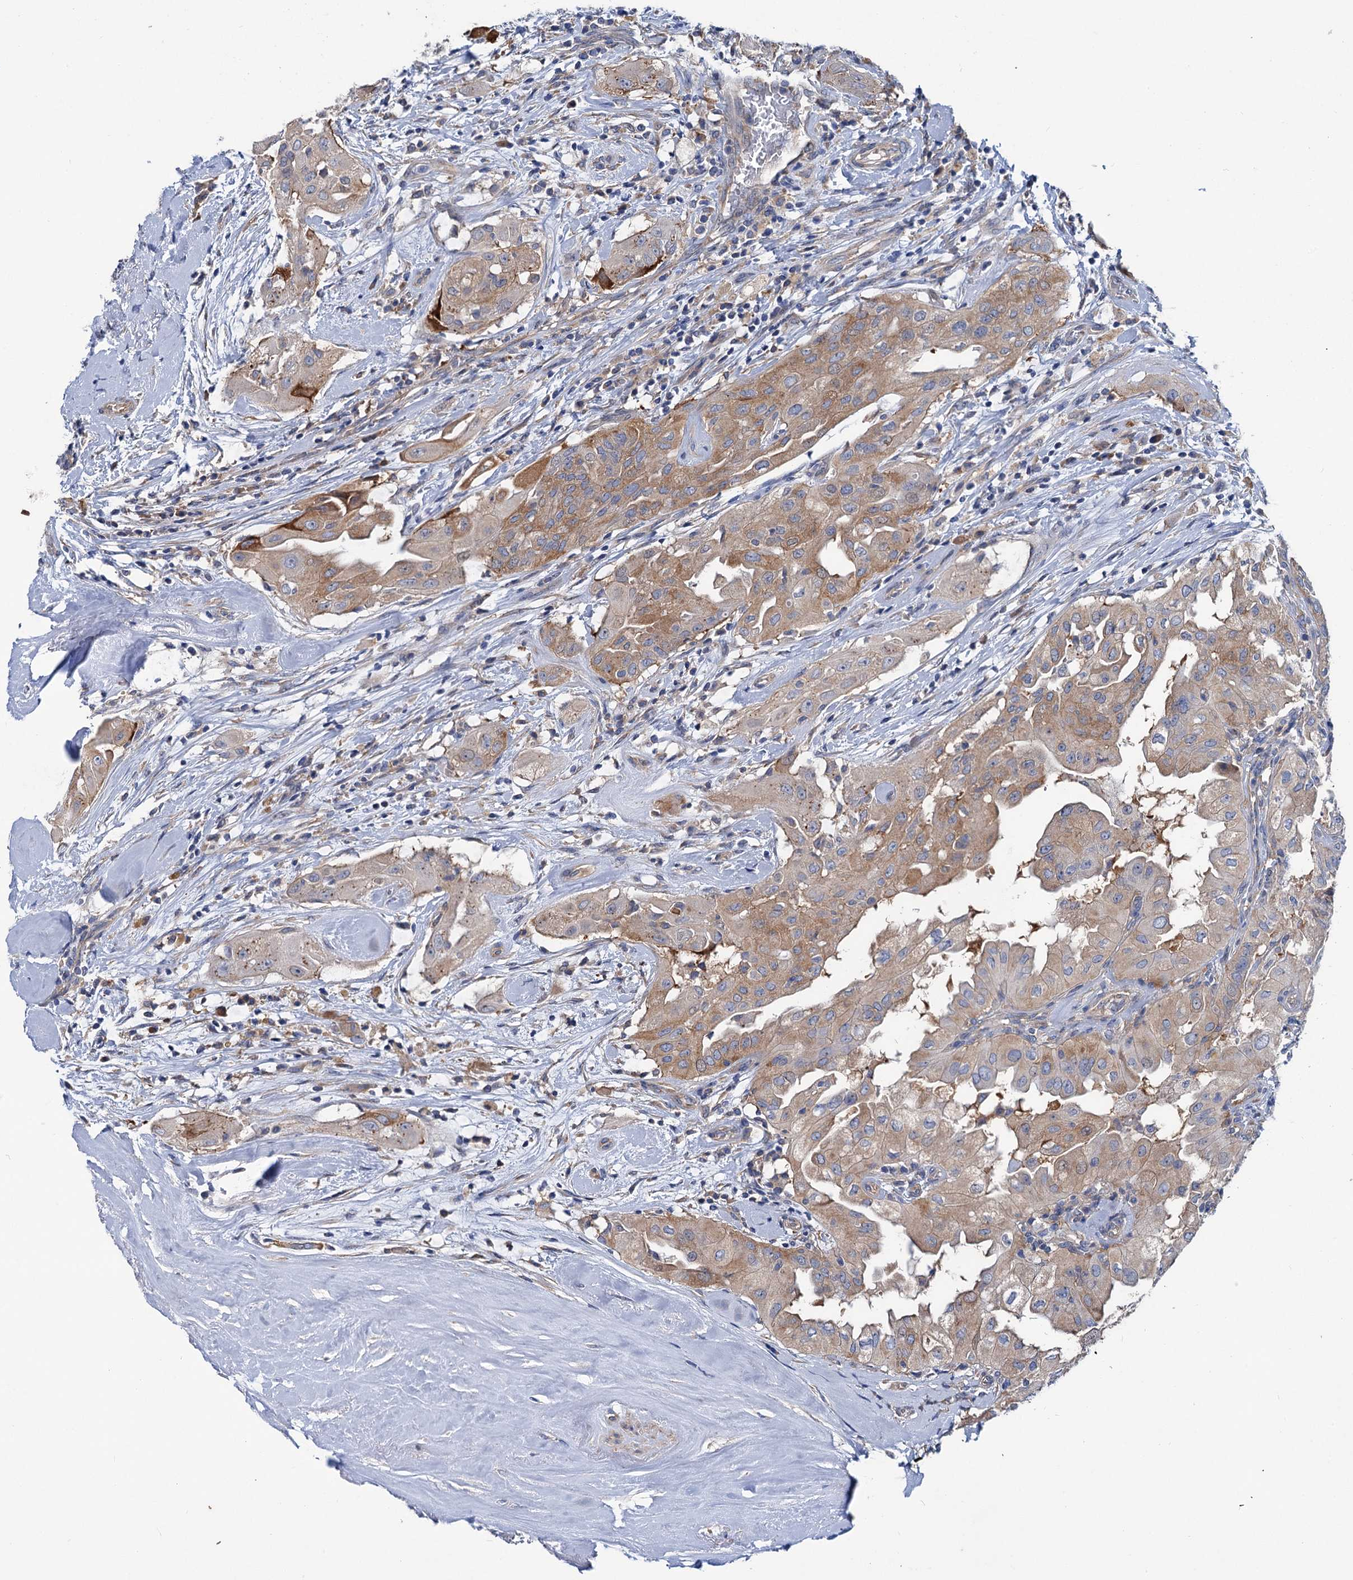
{"staining": {"intensity": "moderate", "quantity": "25%-75%", "location": "cytoplasmic/membranous"}, "tissue": "thyroid cancer", "cell_type": "Tumor cells", "image_type": "cancer", "snomed": [{"axis": "morphology", "description": "Papillary adenocarcinoma, NOS"}, {"axis": "topography", "description": "Thyroid gland"}], "caption": "An IHC micrograph of tumor tissue is shown. Protein staining in brown labels moderate cytoplasmic/membranous positivity in papillary adenocarcinoma (thyroid) within tumor cells.", "gene": "TRIM55", "patient": {"sex": "female", "age": 59}}